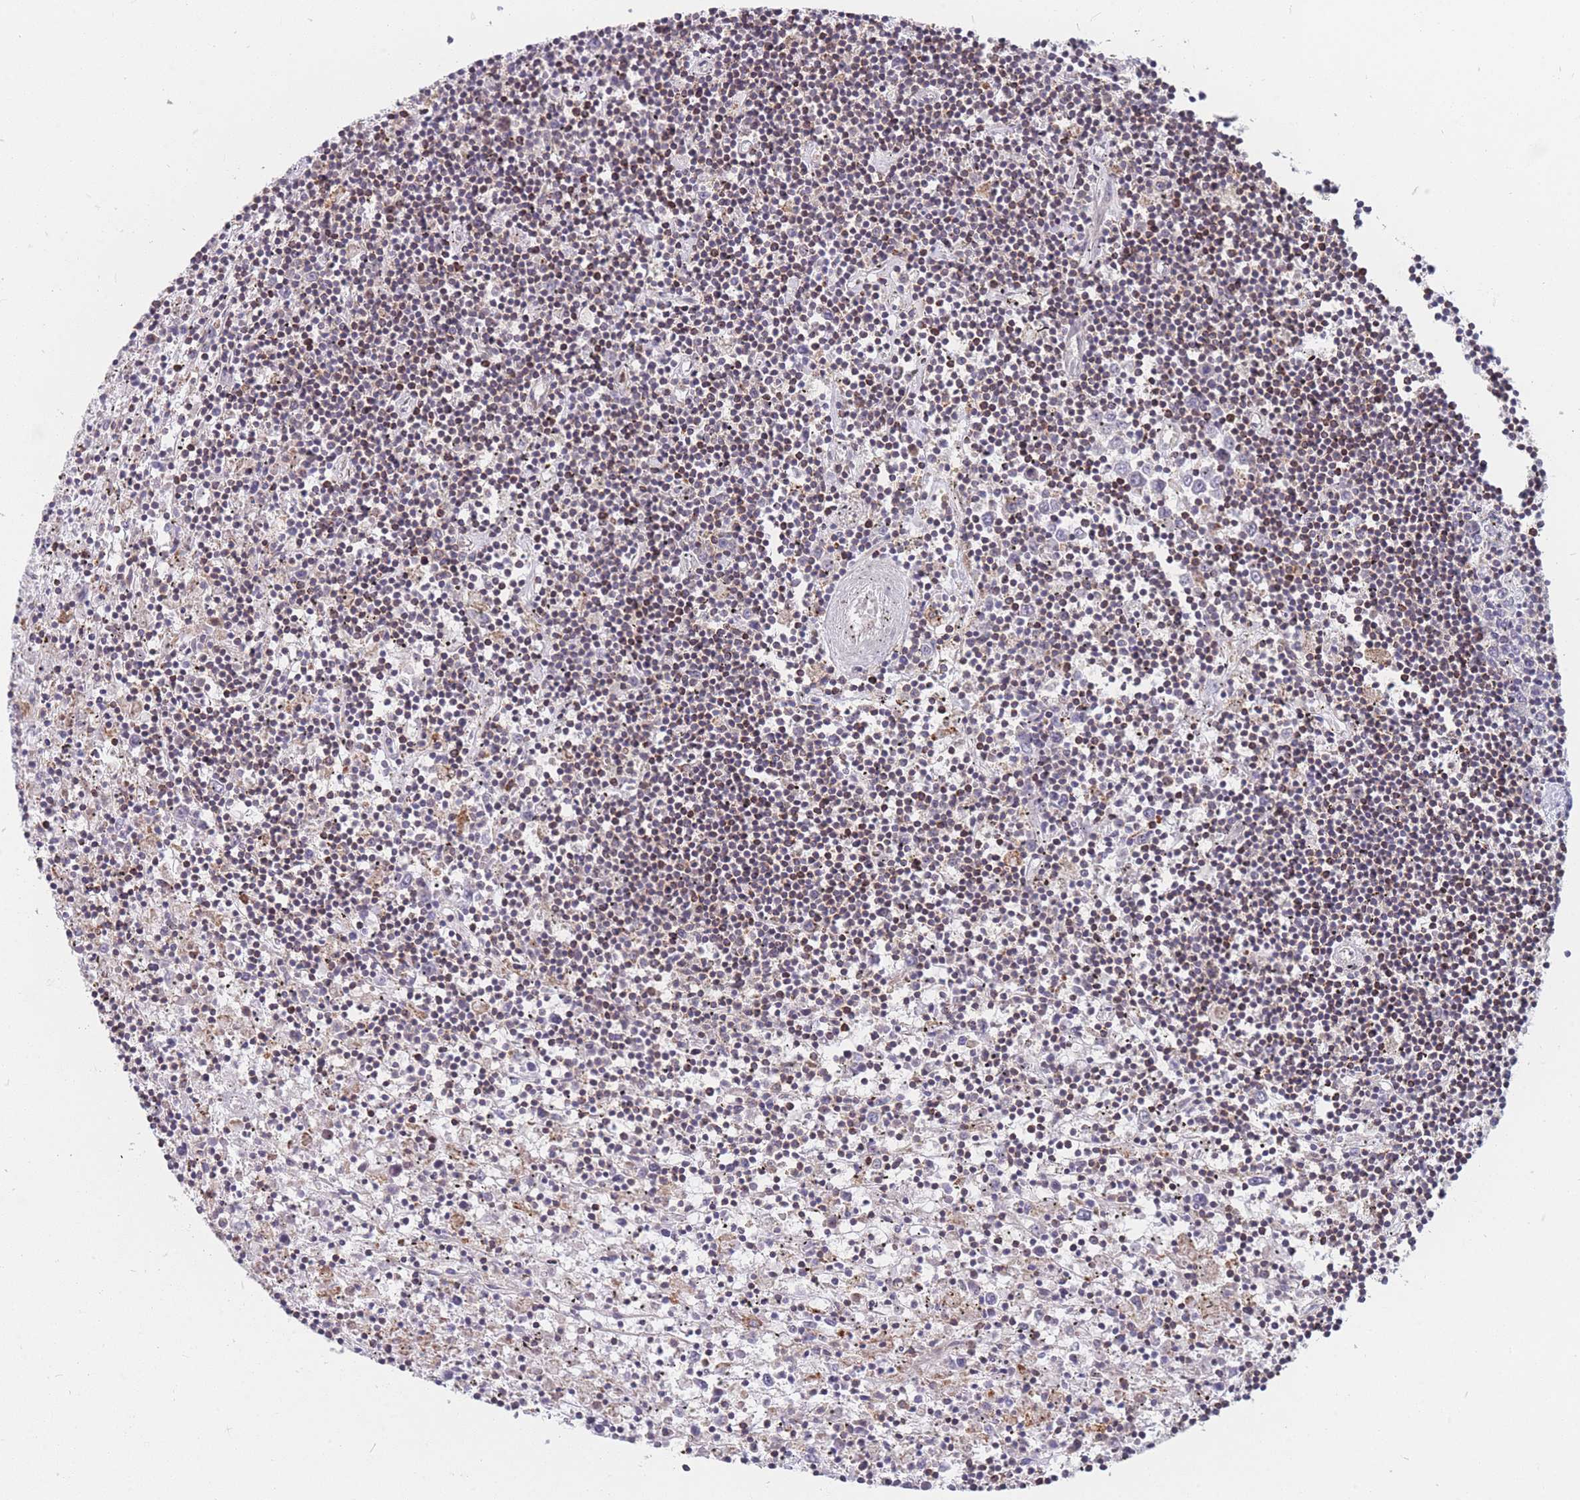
{"staining": {"intensity": "negative", "quantity": "none", "location": "none"}, "tissue": "lymphoma", "cell_type": "Tumor cells", "image_type": "cancer", "snomed": [{"axis": "morphology", "description": "Malignant lymphoma, non-Hodgkin's type, Low grade"}, {"axis": "topography", "description": "Spleen"}], "caption": "Human low-grade malignant lymphoma, non-Hodgkin's type stained for a protein using IHC exhibits no positivity in tumor cells.", "gene": "TMEM131L", "patient": {"sex": "male", "age": 76}}